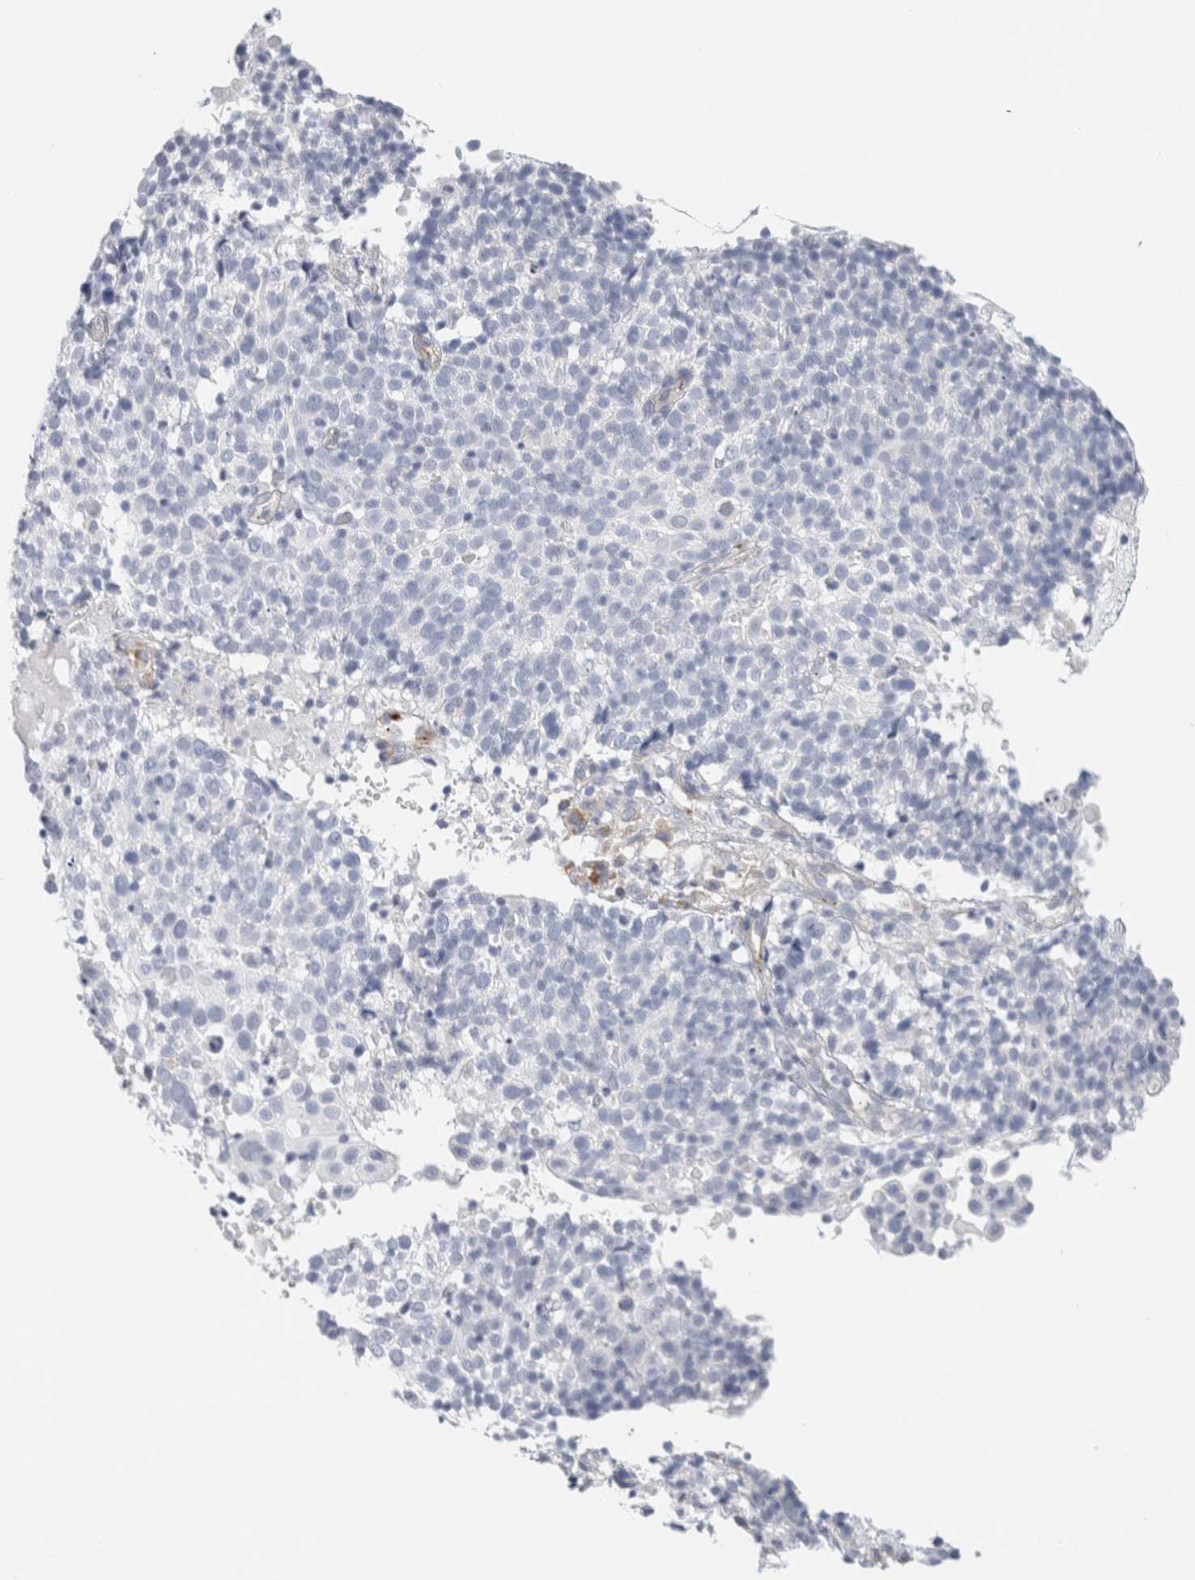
{"staining": {"intensity": "negative", "quantity": "none", "location": "none"}, "tissue": "cervical cancer", "cell_type": "Tumor cells", "image_type": "cancer", "snomed": [{"axis": "morphology", "description": "Squamous cell carcinoma, NOS"}, {"axis": "topography", "description": "Cervix"}], "caption": "Immunohistochemical staining of squamous cell carcinoma (cervical) displays no significant positivity in tumor cells.", "gene": "RTN4", "patient": {"sex": "female", "age": 74}}